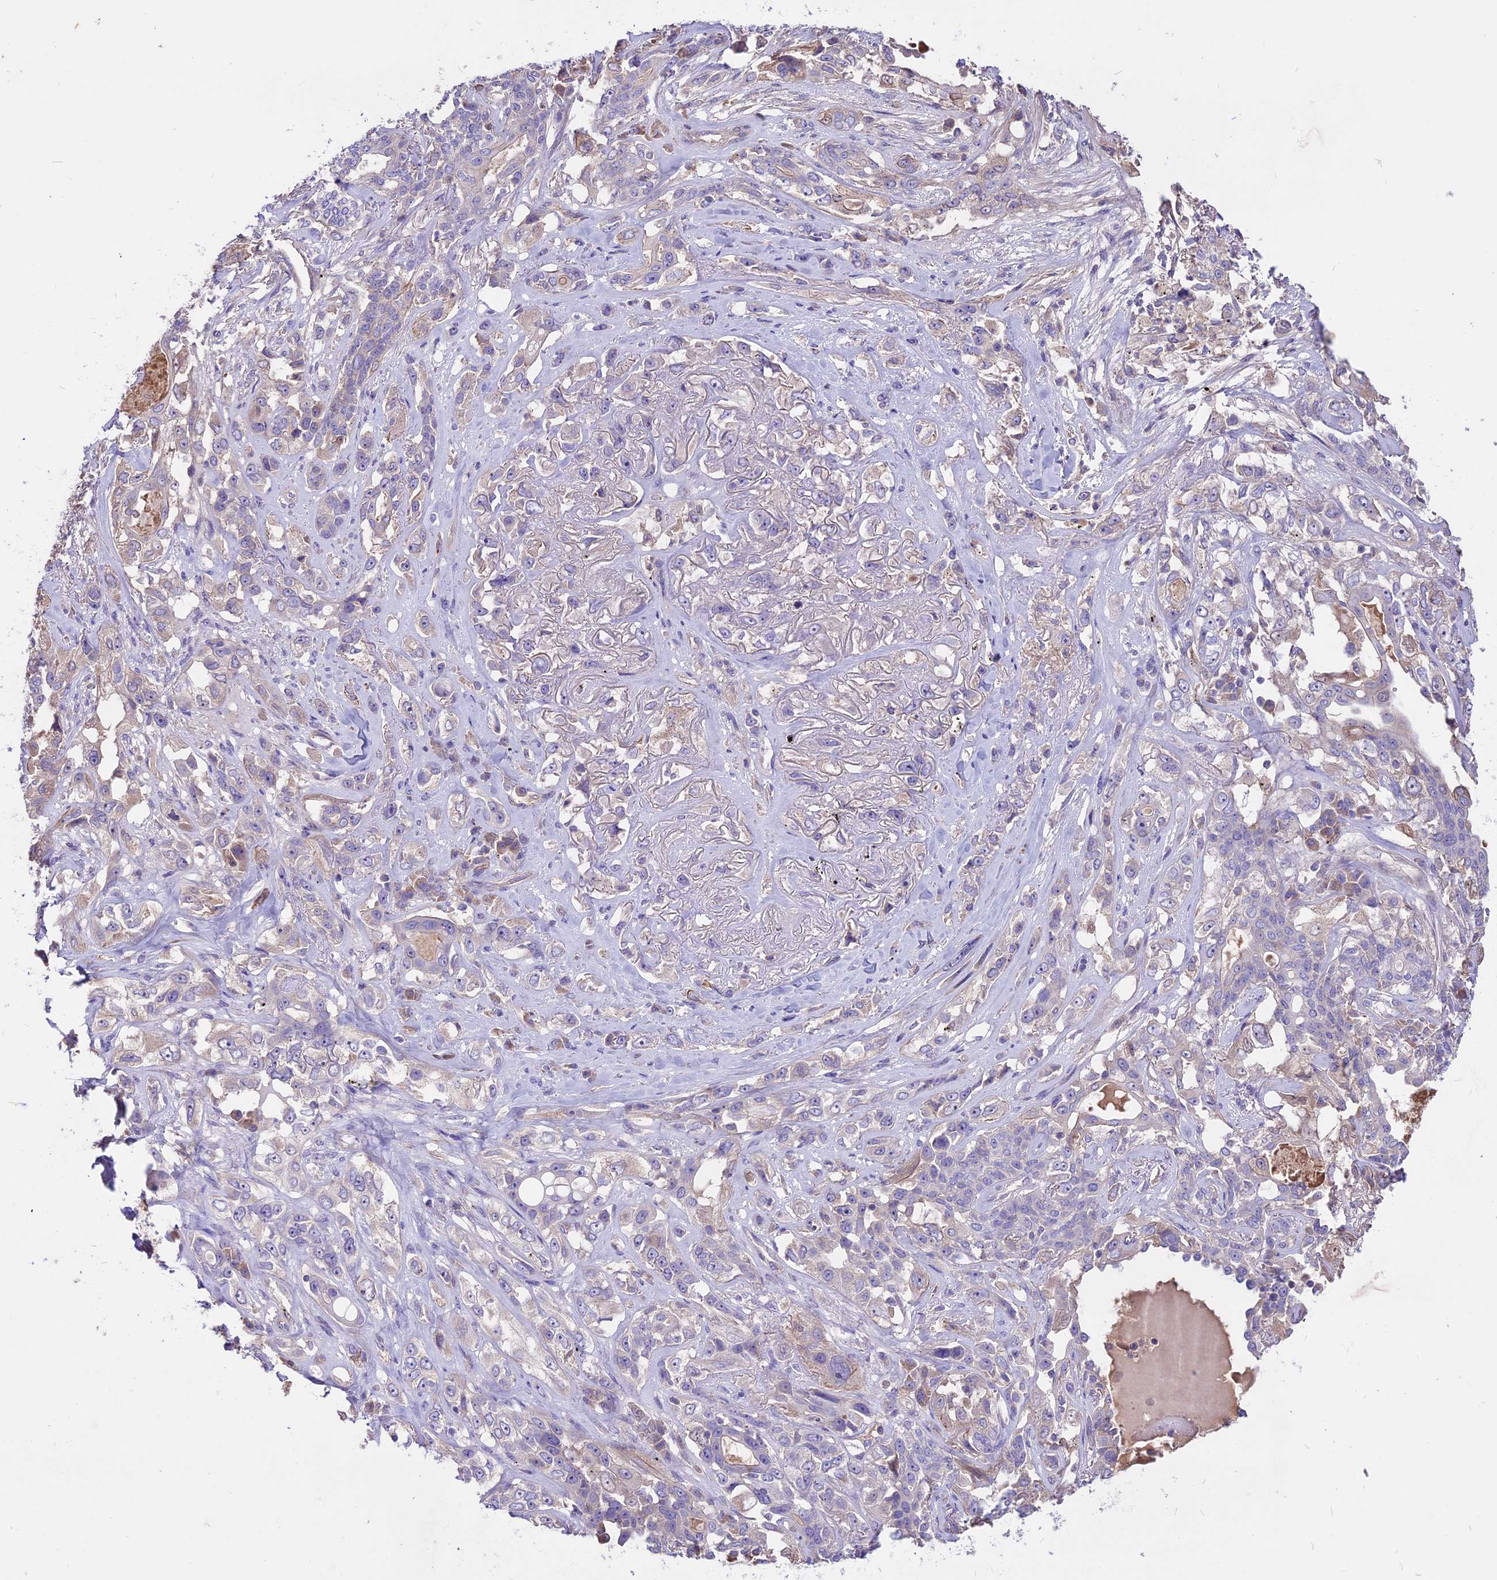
{"staining": {"intensity": "weak", "quantity": "<25%", "location": "cytoplasmic/membranous"}, "tissue": "lung cancer", "cell_type": "Tumor cells", "image_type": "cancer", "snomed": [{"axis": "morphology", "description": "Squamous cell carcinoma, NOS"}, {"axis": "topography", "description": "Lung"}], "caption": "The IHC histopathology image has no significant positivity in tumor cells of lung cancer (squamous cell carcinoma) tissue.", "gene": "ANO3", "patient": {"sex": "female", "age": 70}}